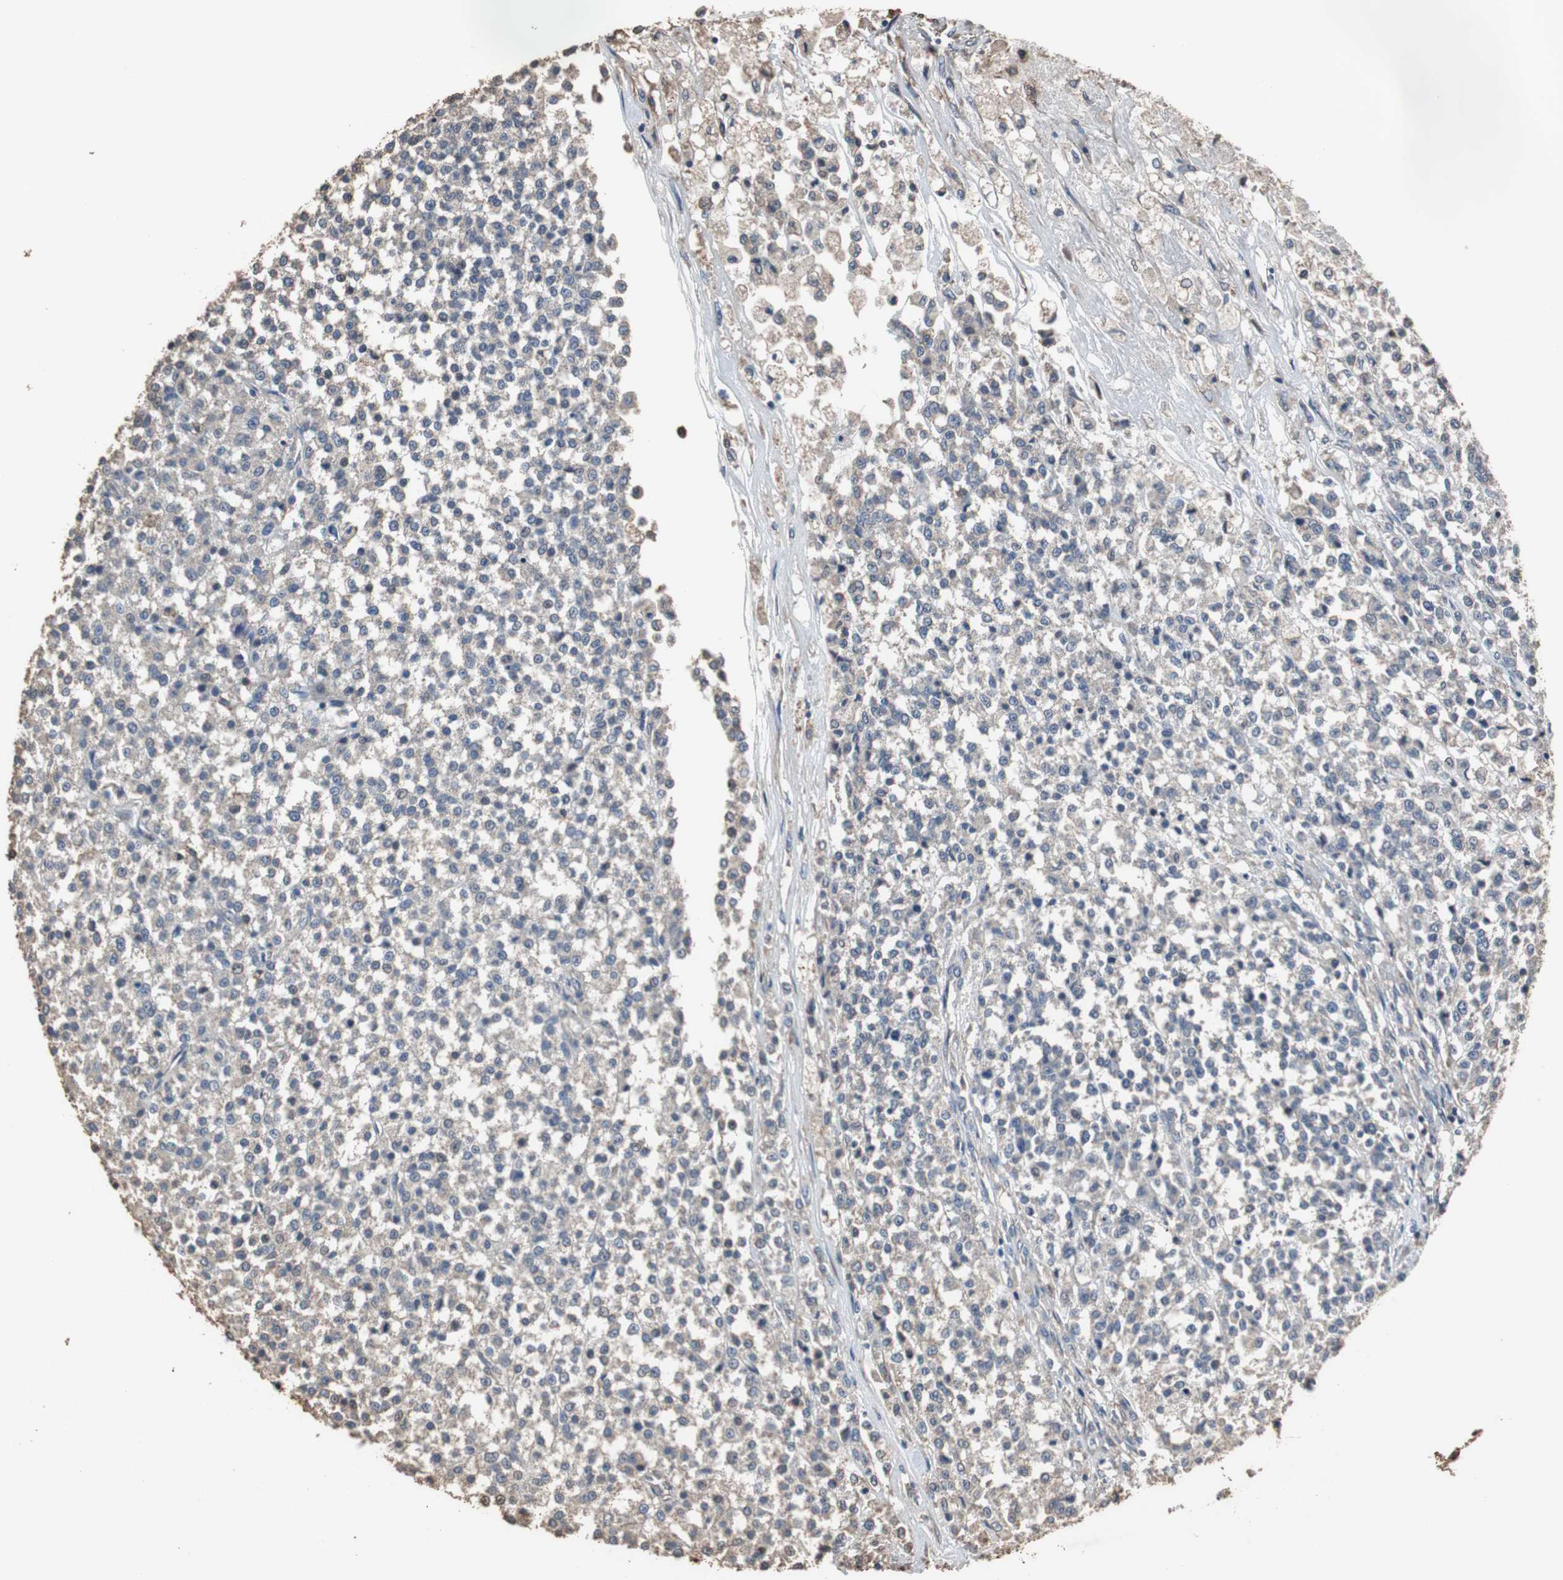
{"staining": {"intensity": "weak", "quantity": "<25%", "location": "cytoplasmic/membranous"}, "tissue": "testis cancer", "cell_type": "Tumor cells", "image_type": "cancer", "snomed": [{"axis": "morphology", "description": "Seminoma, NOS"}, {"axis": "topography", "description": "Testis"}], "caption": "IHC of seminoma (testis) exhibits no staining in tumor cells.", "gene": "SCIMP", "patient": {"sex": "male", "age": 59}}